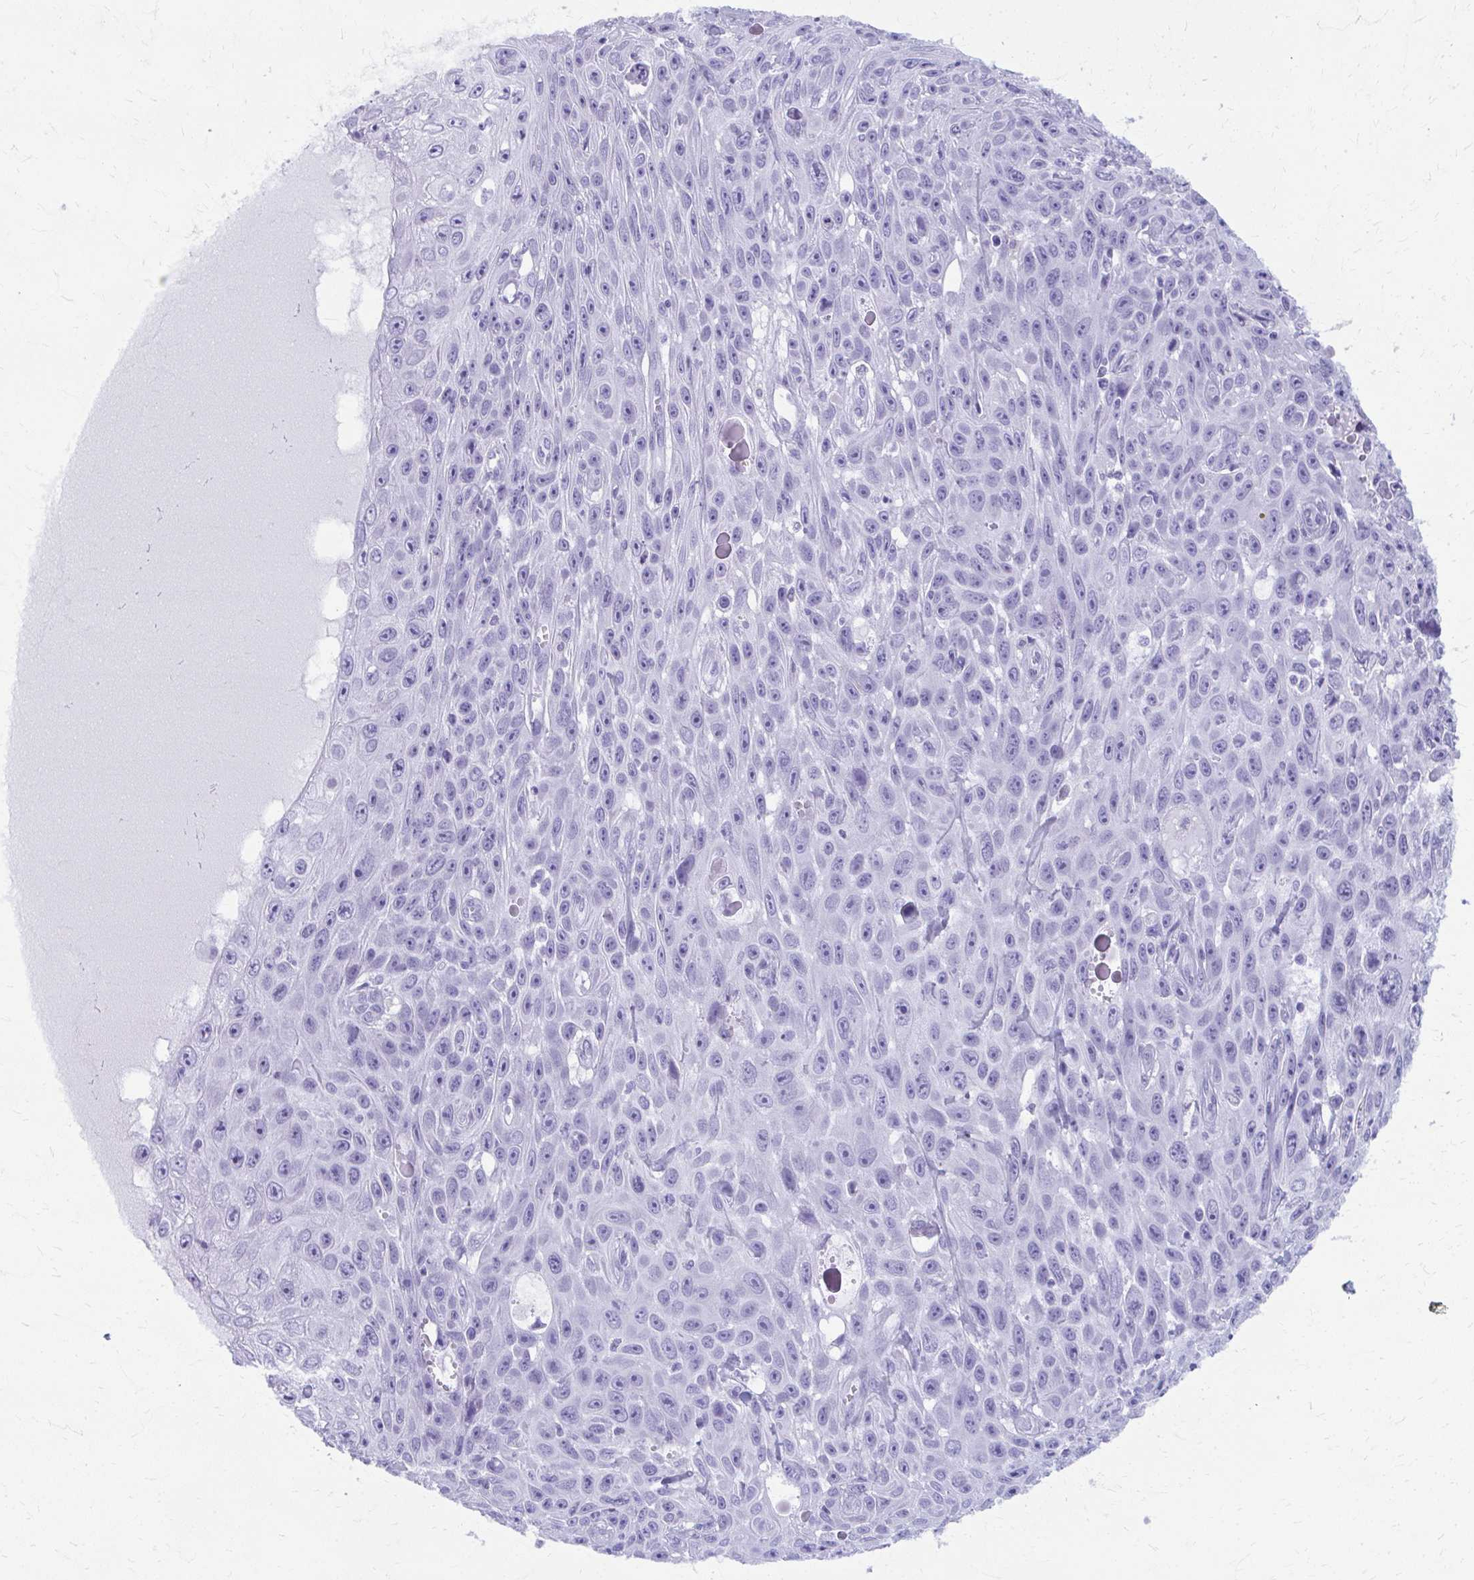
{"staining": {"intensity": "negative", "quantity": "none", "location": "none"}, "tissue": "skin cancer", "cell_type": "Tumor cells", "image_type": "cancer", "snomed": [{"axis": "morphology", "description": "Squamous cell carcinoma, NOS"}, {"axis": "topography", "description": "Skin"}], "caption": "This is a micrograph of immunohistochemistry staining of squamous cell carcinoma (skin), which shows no expression in tumor cells.", "gene": "MAF1", "patient": {"sex": "male", "age": 82}}